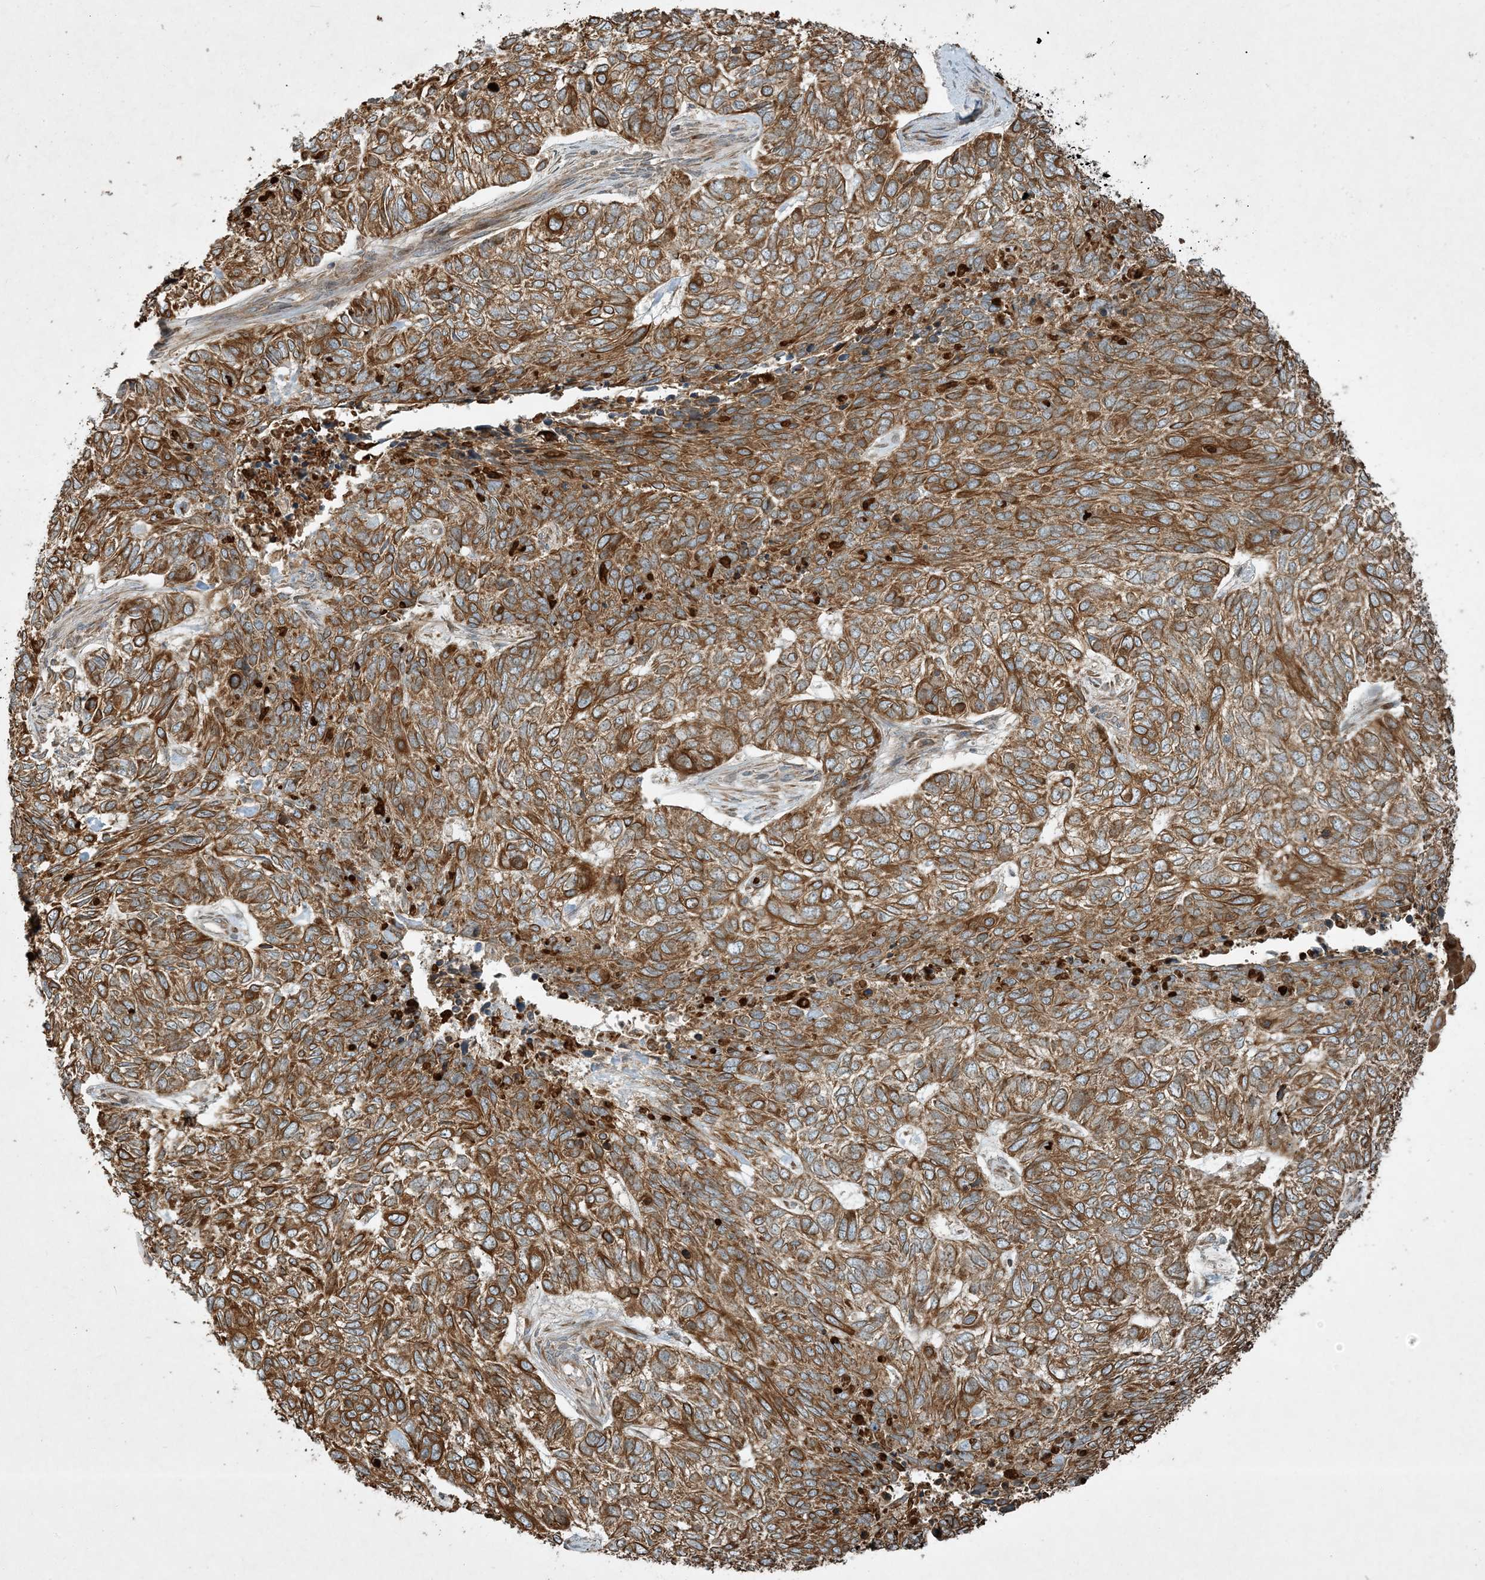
{"staining": {"intensity": "moderate", "quantity": ">75%", "location": "cytoplasmic/membranous"}, "tissue": "skin cancer", "cell_type": "Tumor cells", "image_type": "cancer", "snomed": [{"axis": "morphology", "description": "Basal cell carcinoma"}, {"axis": "topography", "description": "Skin"}], "caption": "An immunohistochemistry (IHC) image of tumor tissue is shown. Protein staining in brown highlights moderate cytoplasmic/membranous positivity in skin cancer (basal cell carcinoma) within tumor cells.", "gene": "COMMD8", "patient": {"sex": "female", "age": 65}}